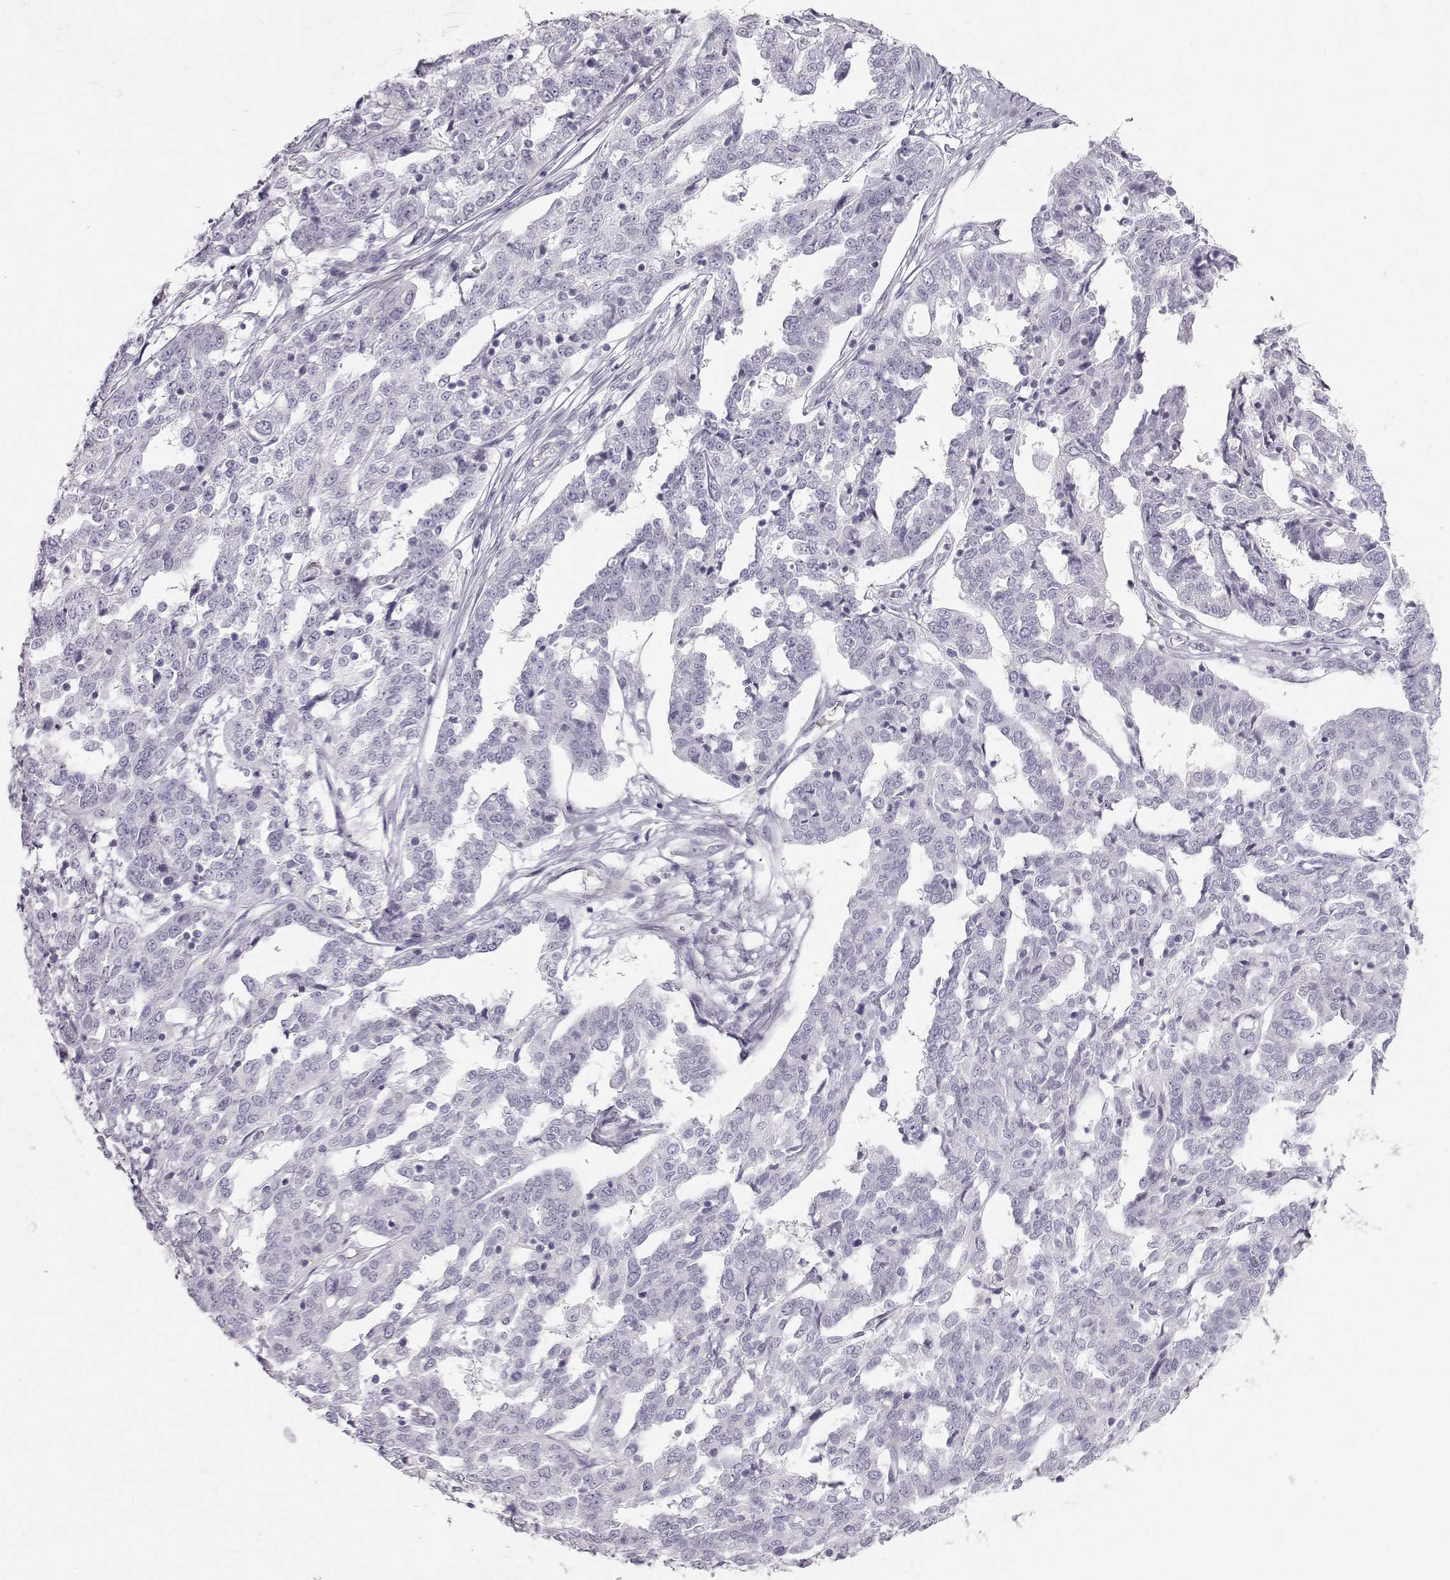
{"staining": {"intensity": "negative", "quantity": "none", "location": "none"}, "tissue": "ovarian cancer", "cell_type": "Tumor cells", "image_type": "cancer", "snomed": [{"axis": "morphology", "description": "Cystadenocarcinoma, serous, NOS"}, {"axis": "topography", "description": "Ovary"}], "caption": "The histopathology image demonstrates no significant staining in tumor cells of ovarian cancer.", "gene": "CASR", "patient": {"sex": "female", "age": 67}}